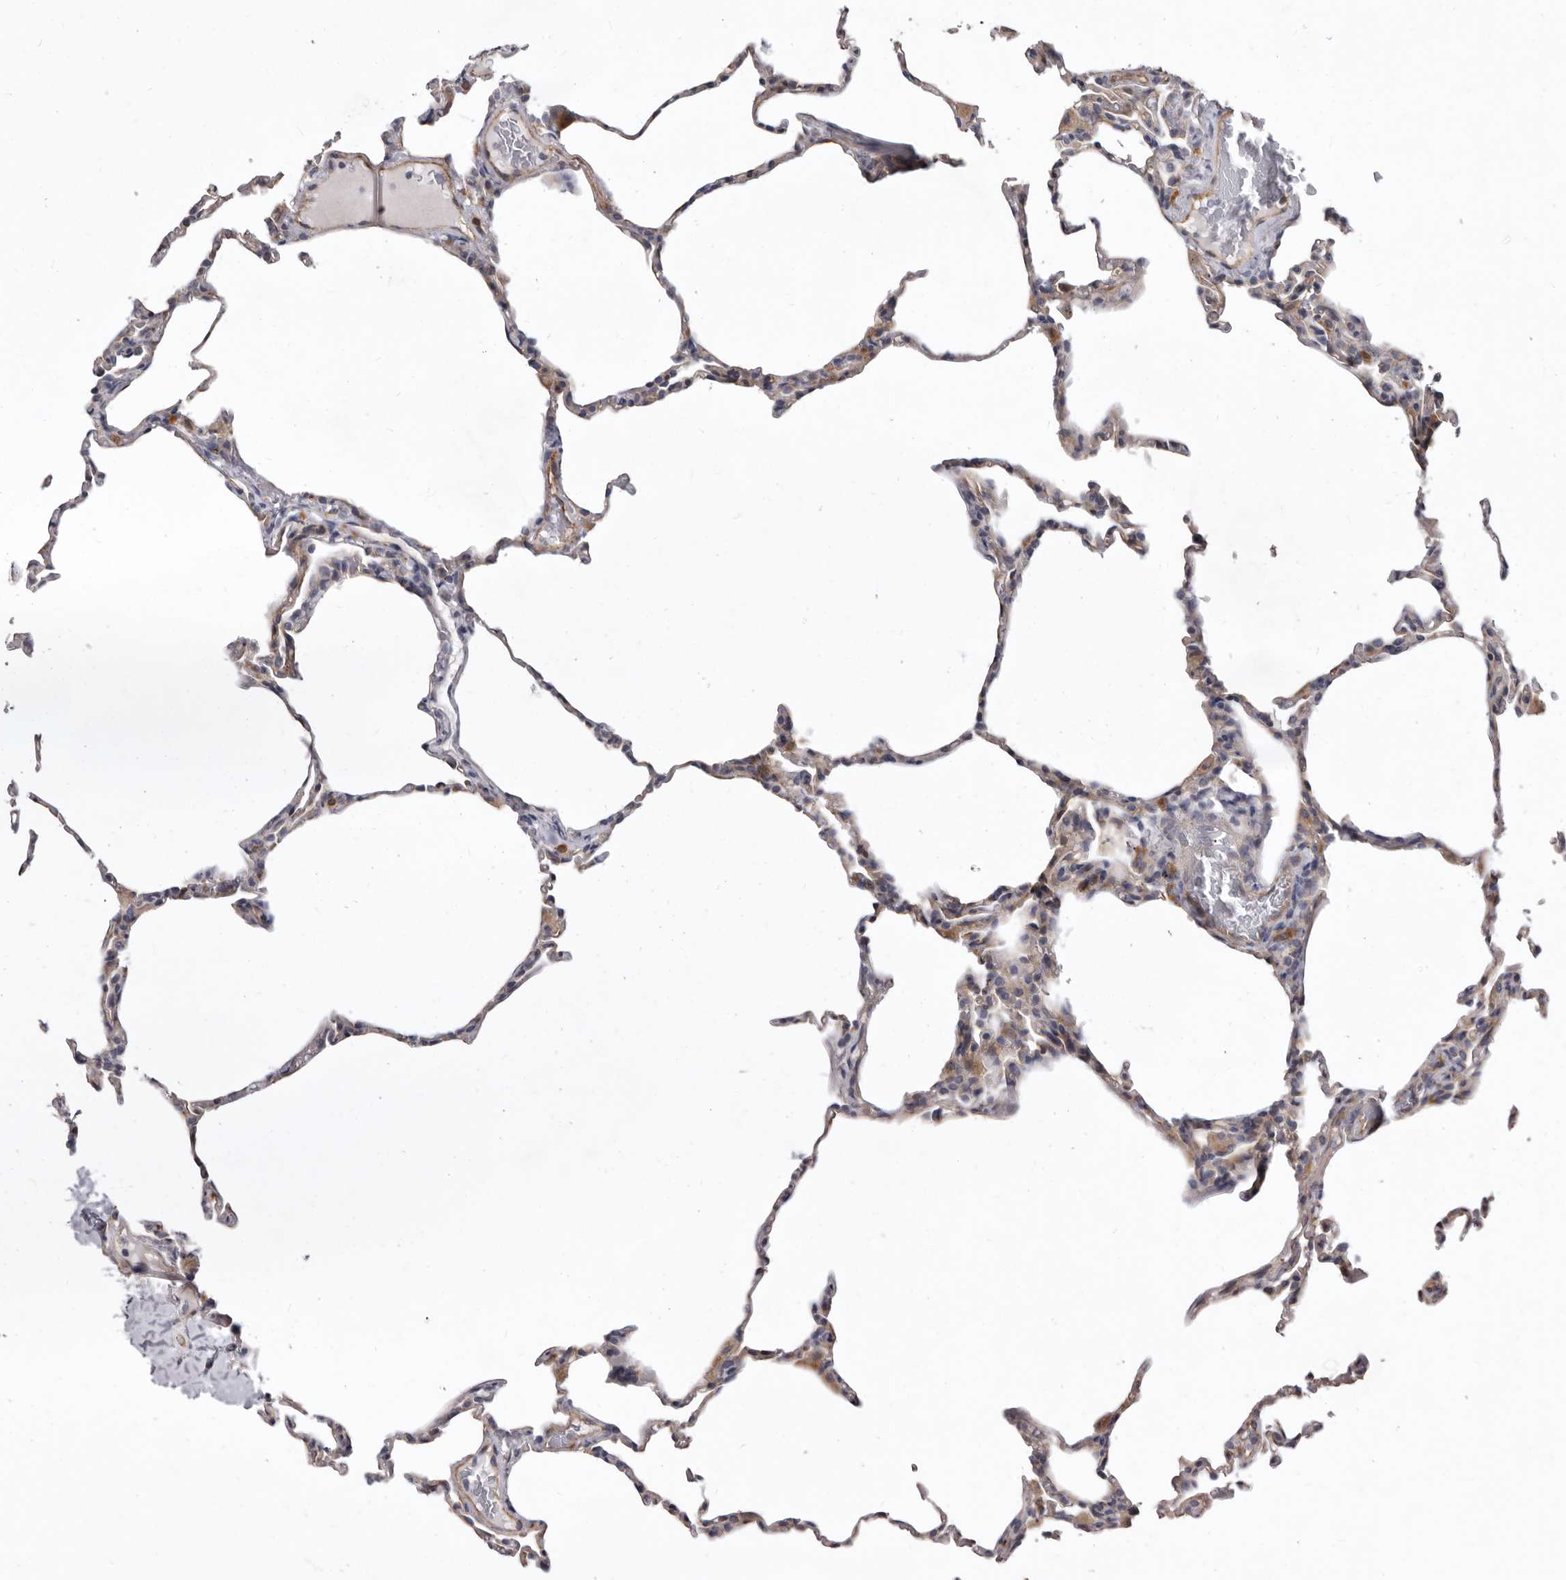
{"staining": {"intensity": "negative", "quantity": "none", "location": "none"}, "tissue": "lung", "cell_type": "Alveolar cells", "image_type": "normal", "snomed": [{"axis": "morphology", "description": "Normal tissue, NOS"}, {"axis": "topography", "description": "Lung"}], "caption": "Histopathology image shows no protein expression in alveolar cells of normal lung. (Brightfield microscopy of DAB (3,3'-diaminobenzidine) IHC at high magnification).", "gene": "FMO2", "patient": {"sex": "male", "age": 20}}